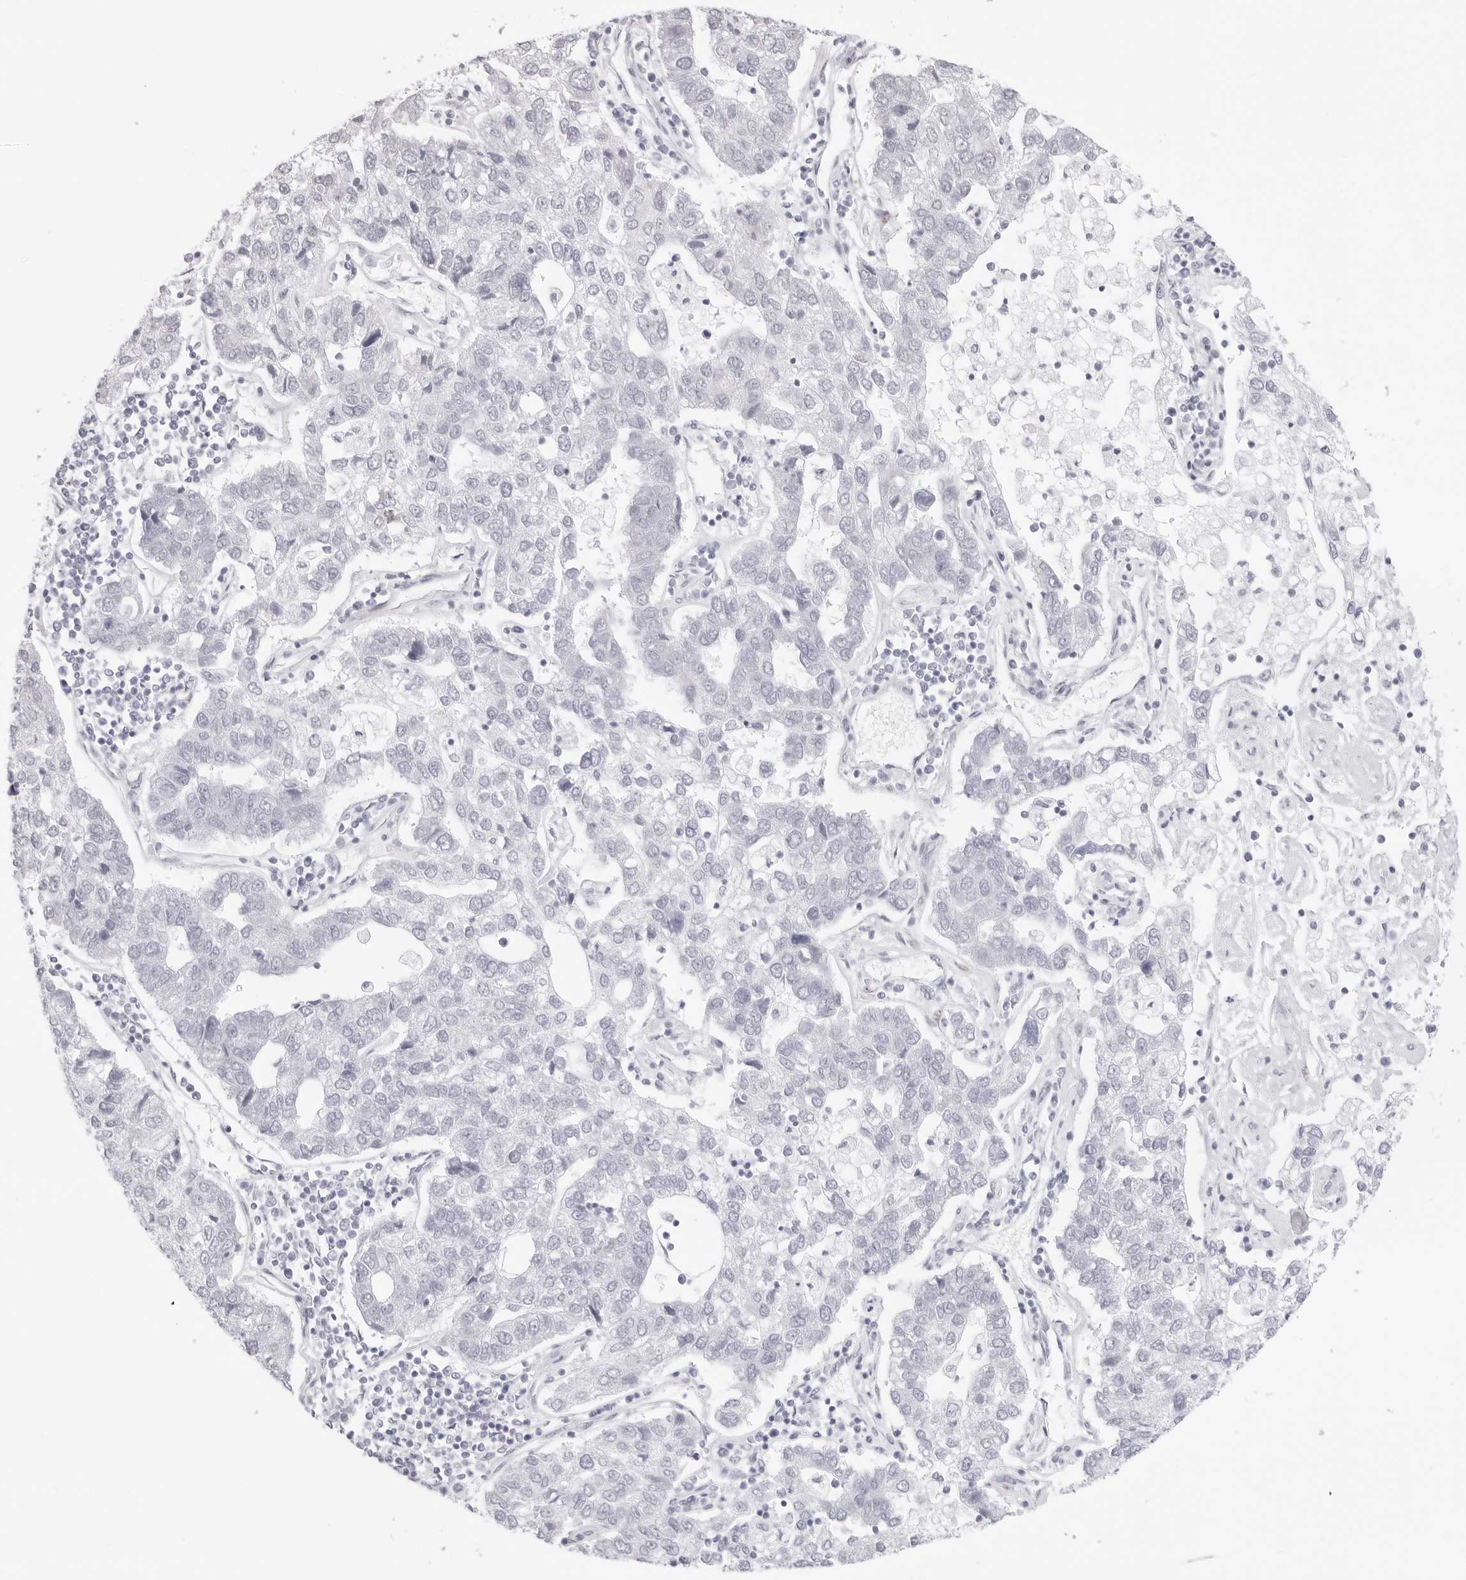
{"staining": {"intensity": "negative", "quantity": "none", "location": "none"}, "tissue": "pancreatic cancer", "cell_type": "Tumor cells", "image_type": "cancer", "snomed": [{"axis": "morphology", "description": "Adenocarcinoma, NOS"}, {"axis": "topography", "description": "Pancreas"}], "caption": "Immunohistochemical staining of human pancreatic cancer (adenocarcinoma) displays no significant staining in tumor cells.", "gene": "TSSK1B", "patient": {"sex": "female", "age": 61}}